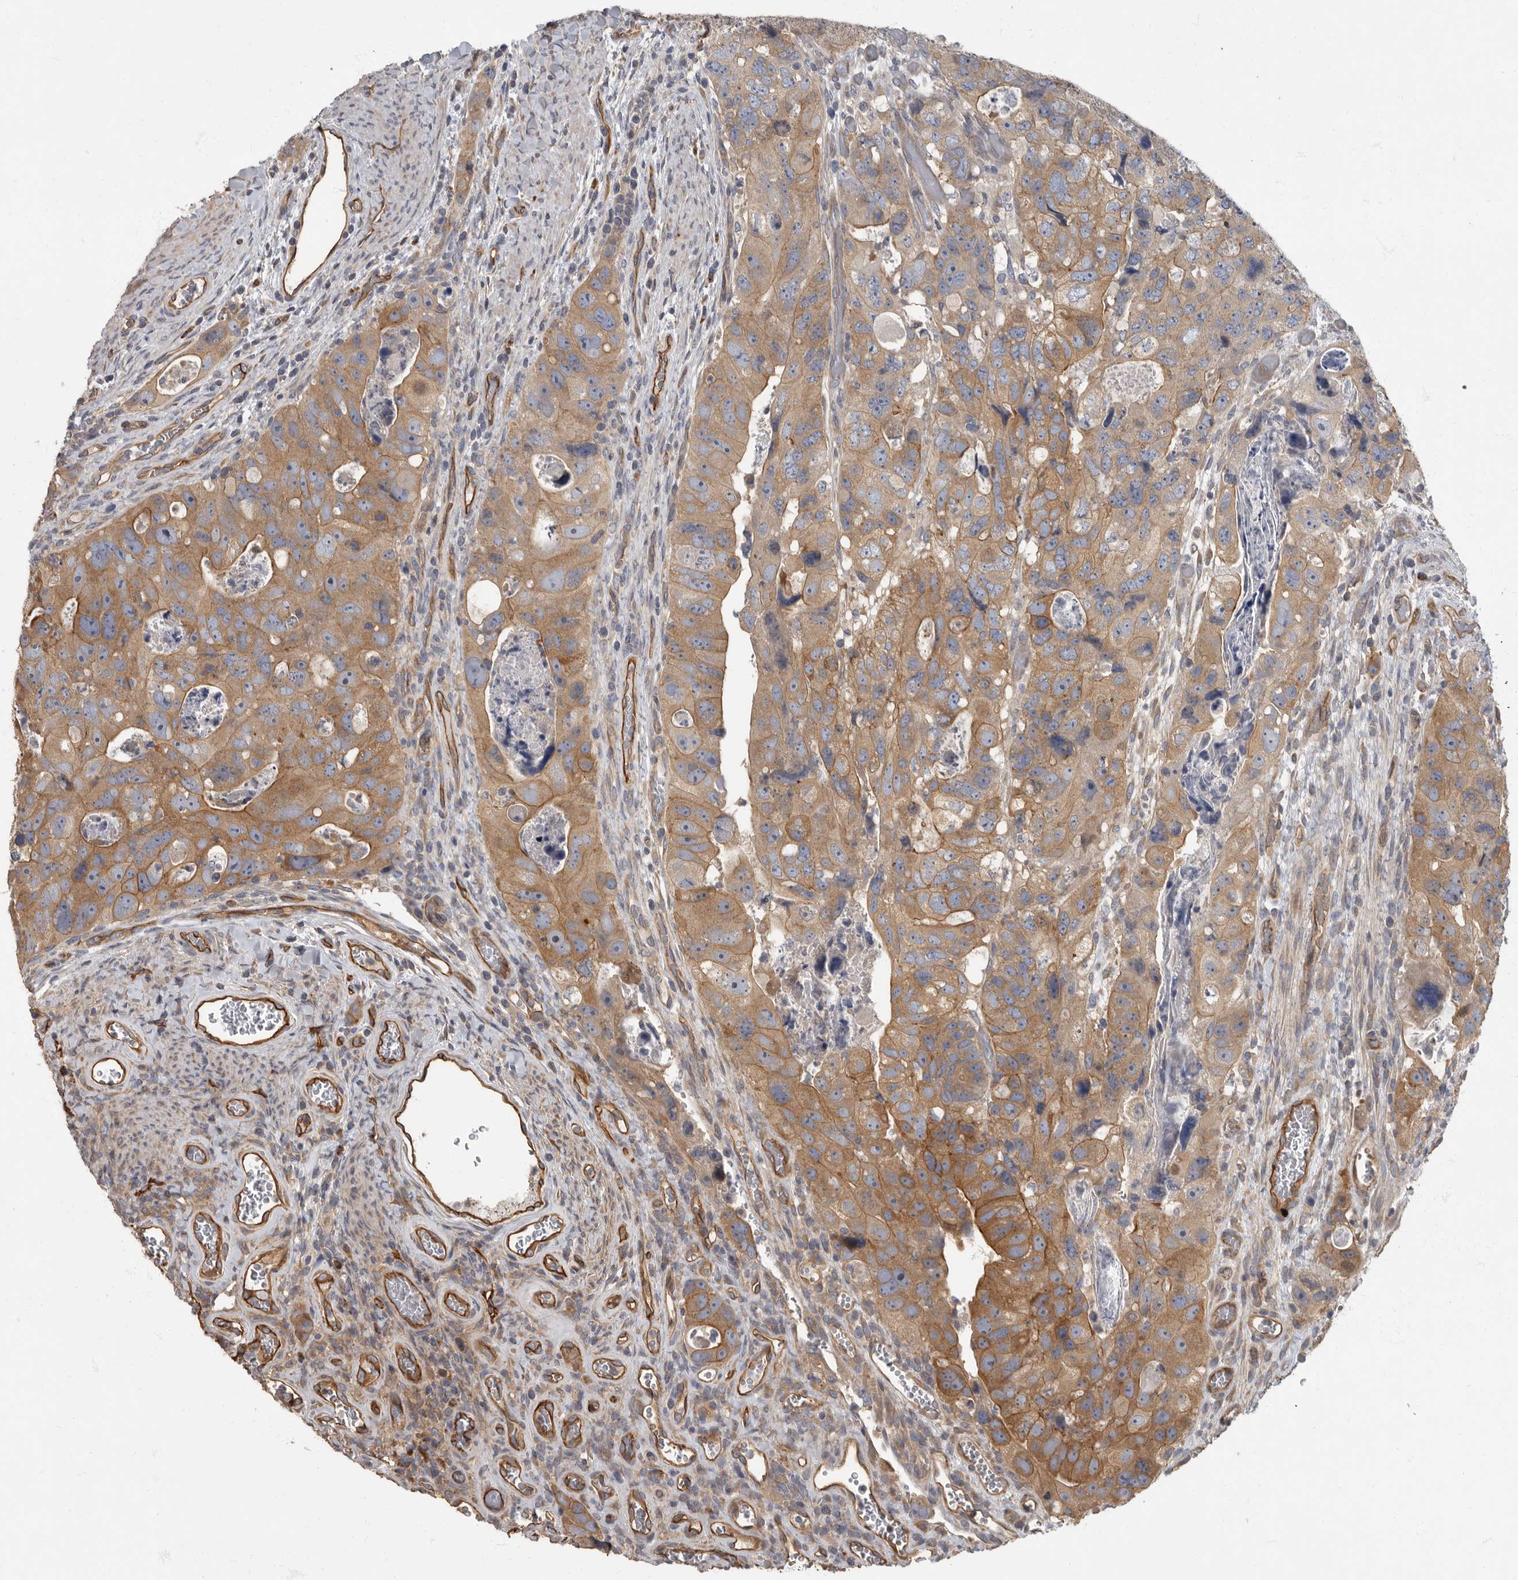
{"staining": {"intensity": "moderate", "quantity": ">75%", "location": "cytoplasmic/membranous"}, "tissue": "colorectal cancer", "cell_type": "Tumor cells", "image_type": "cancer", "snomed": [{"axis": "morphology", "description": "Adenocarcinoma, NOS"}, {"axis": "topography", "description": "Rectum"}], "caption": "Immunohistochemical staining of adenocarcinoma (colorectal) demonstrates medium levels of moderate cytoplasmic/membranous staining in about >75% of tumor cells.", "gene": "PDK1", "patient": {"sex": "male", "age": 59}}